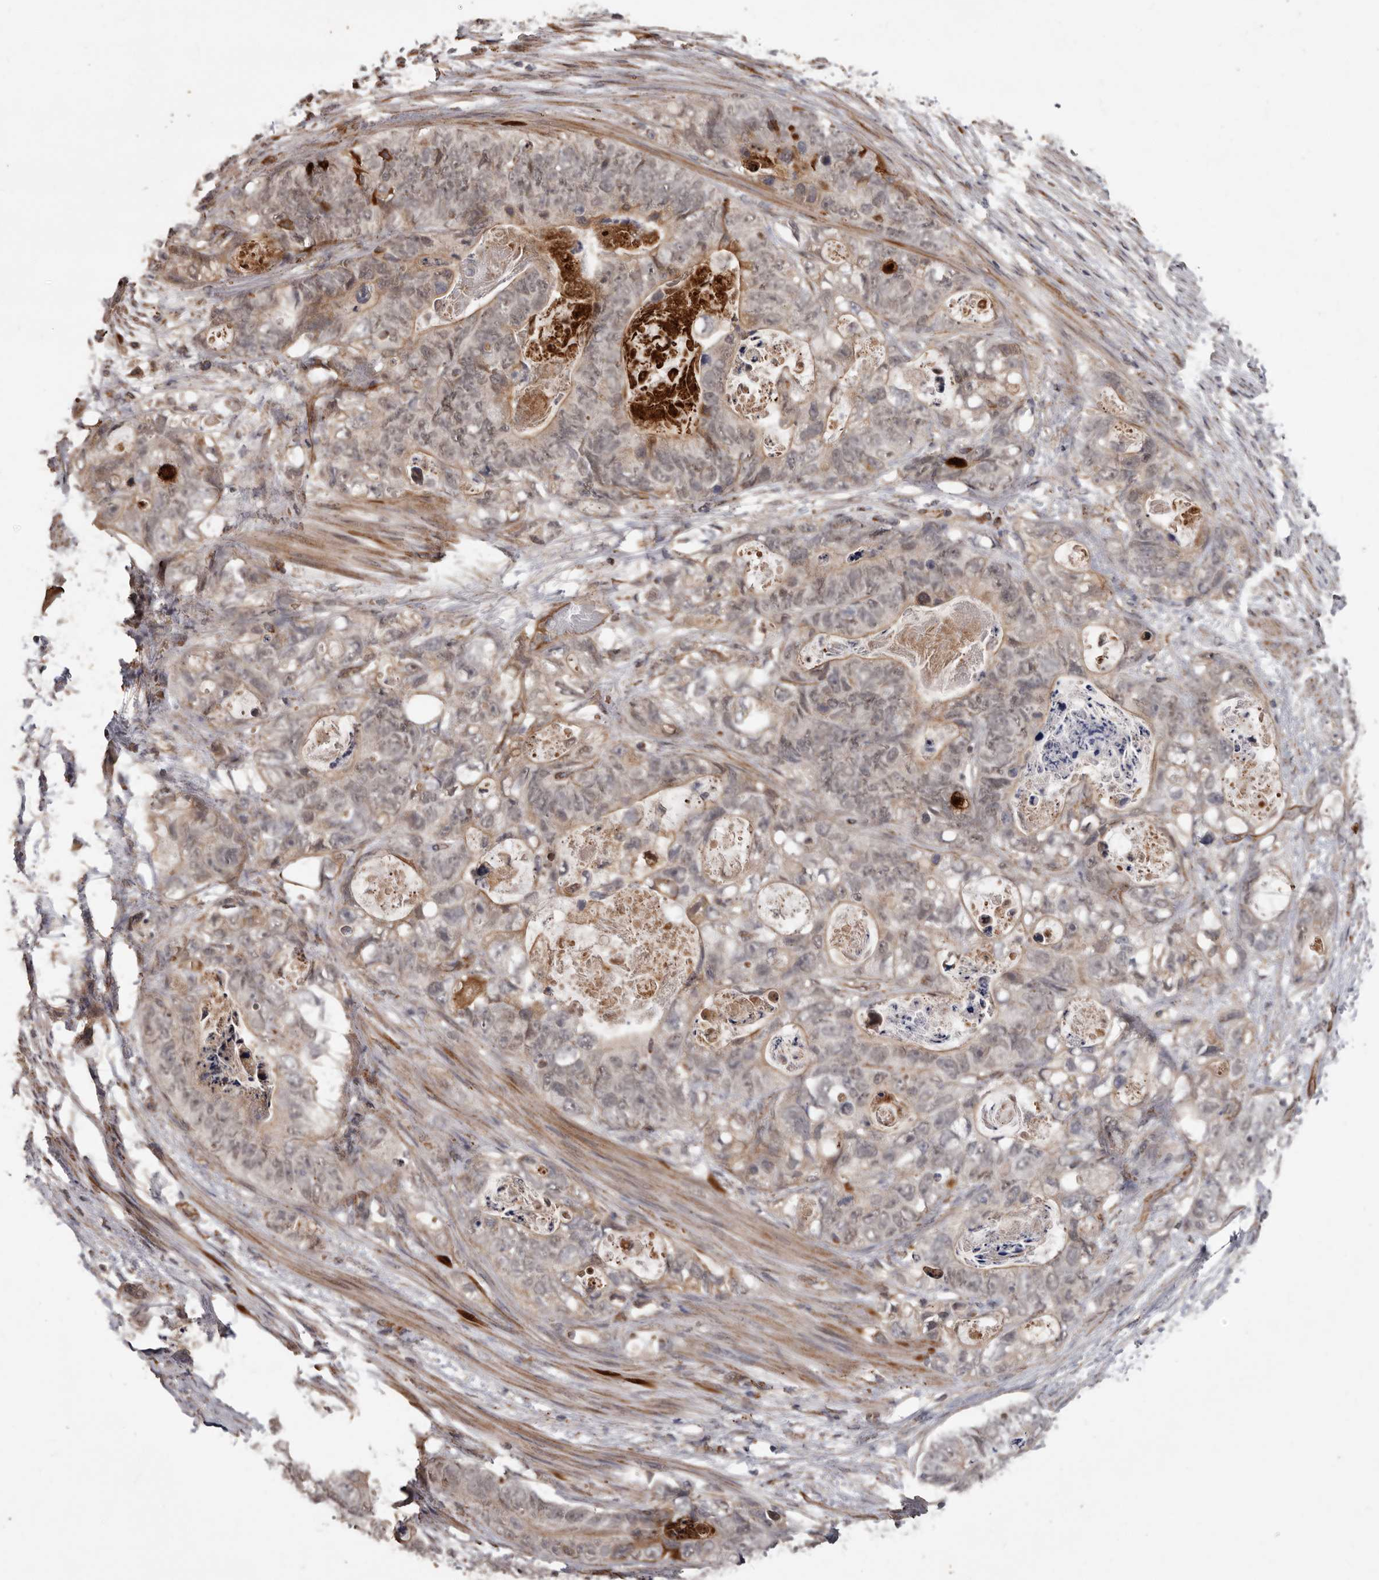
{"staining": {"intensity": "weak", "quantity": "25%-75%", "location": "cytoplasmic/membranous,nuclear"}, "tissue": "stomach cancer", "cell_type": "Tumor cells", "image_type": "cancer", "snomed": [{"axis": "morphology", "description": "Normal tissue, NOS"}, {"axis": "morphology", "description": "Adenocarcinoma, NOS"}, {"axis": "topography", "description": "Stomach"}], "caption": "Immunohistochemistry (DAB (3,3'-diaminobenzidine)) staining of stomach adenocarcinoma displays weak cytoplasmic/membranous and nuclear protein positivity in approximately 25%-75% of tumor cells.", "gene": "BRAT1", "patient": {"sex": "female", "age": 89}}